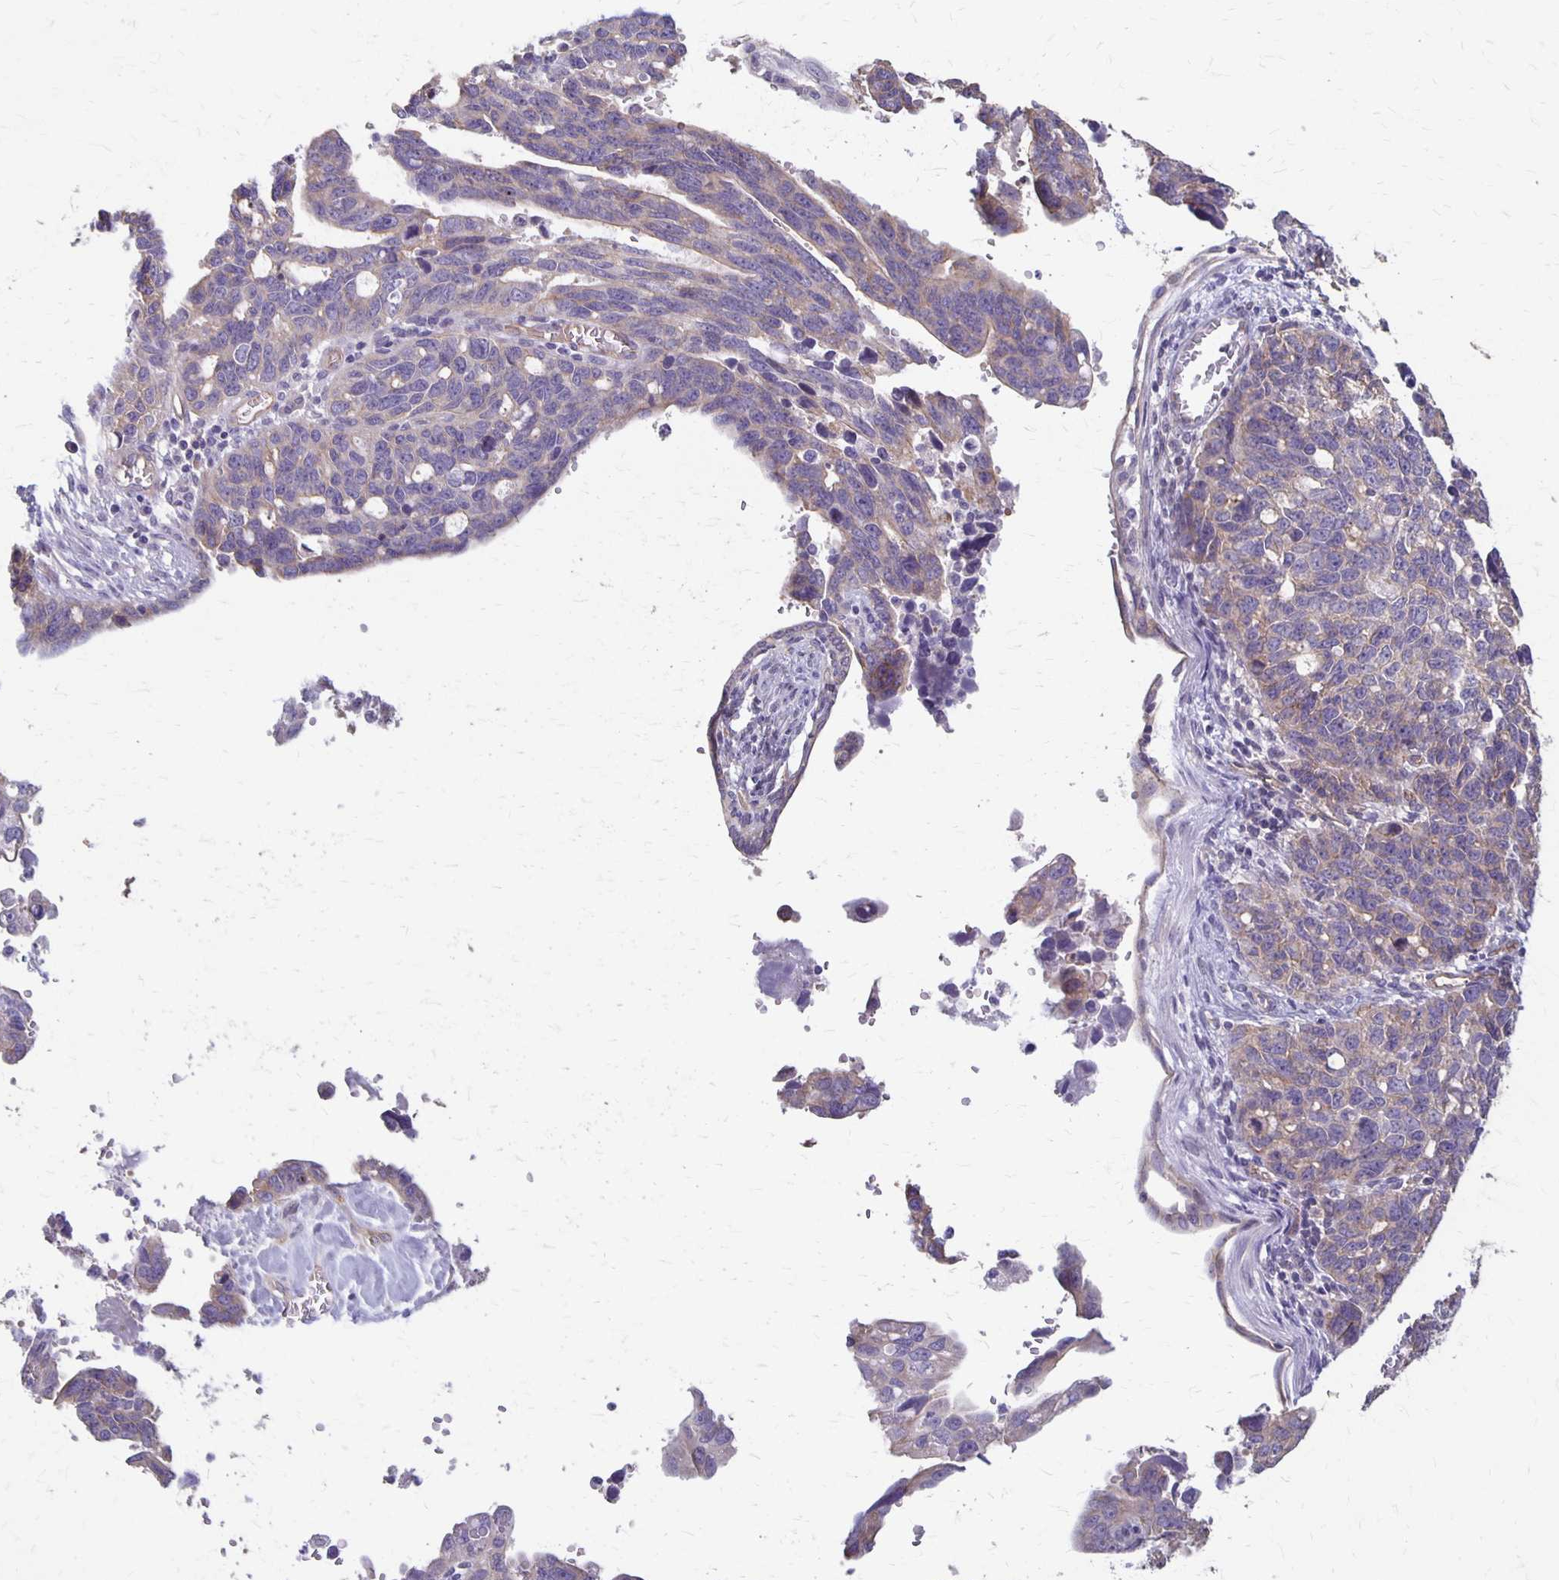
{"staining": {"intensity": "weak", "quantity": "<25%", "location": "cytoplasmic/membranous"}, "tissue": "ovarian cancer", "cell_type": "Tumor cells", "image_type": "cancer", "snomed": [{"axis": "morphology", "description": "Cystadenocarcinoma, serous, NOS"}, {"axis": "topography", "description": "Ovary"}], "caption": "Micrograph shows no protein expression in tumor cells of ovarian cancer (serous cystadenocarcinoma) tissue.", "gene": "PPP1R3E", "patient": {"sex": "female", "age": 69}}